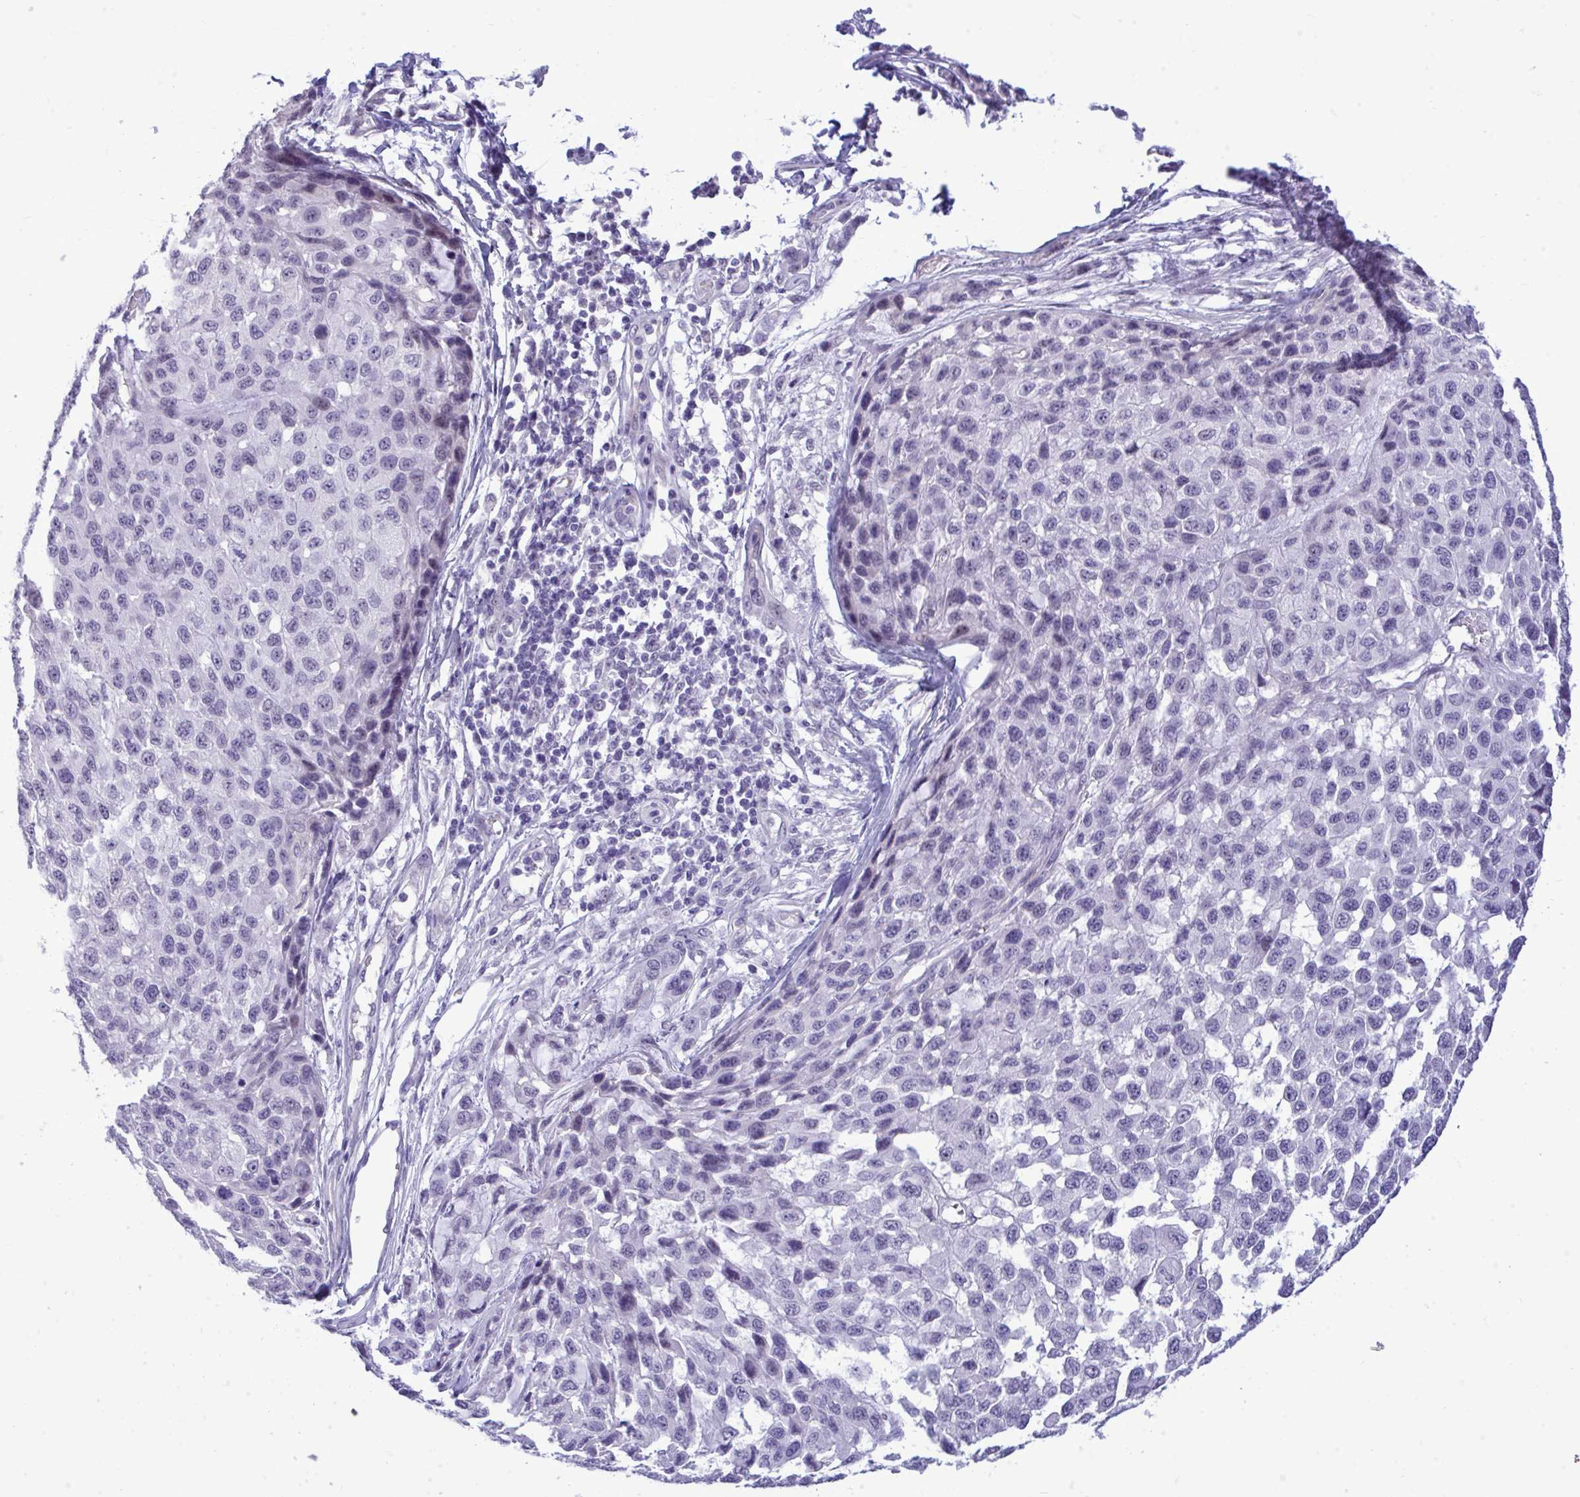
{"staining": {"intensity": "negative", "quantity": "none", "location": "none"}, "tissue": "melanoma", "cell_type": "Tumor cells", "image_type": "cancer", "snomed": [{"axis": "morphology", "description": "Malignant melanoma, NOS"}, {"axis": "topography", "description": "Skin"}], "caption": "Tumor cells are negative for brown protein staining in malignant melanoma.", "gene": "PRM2", "patient": {"sex": "male", "age": 62}}